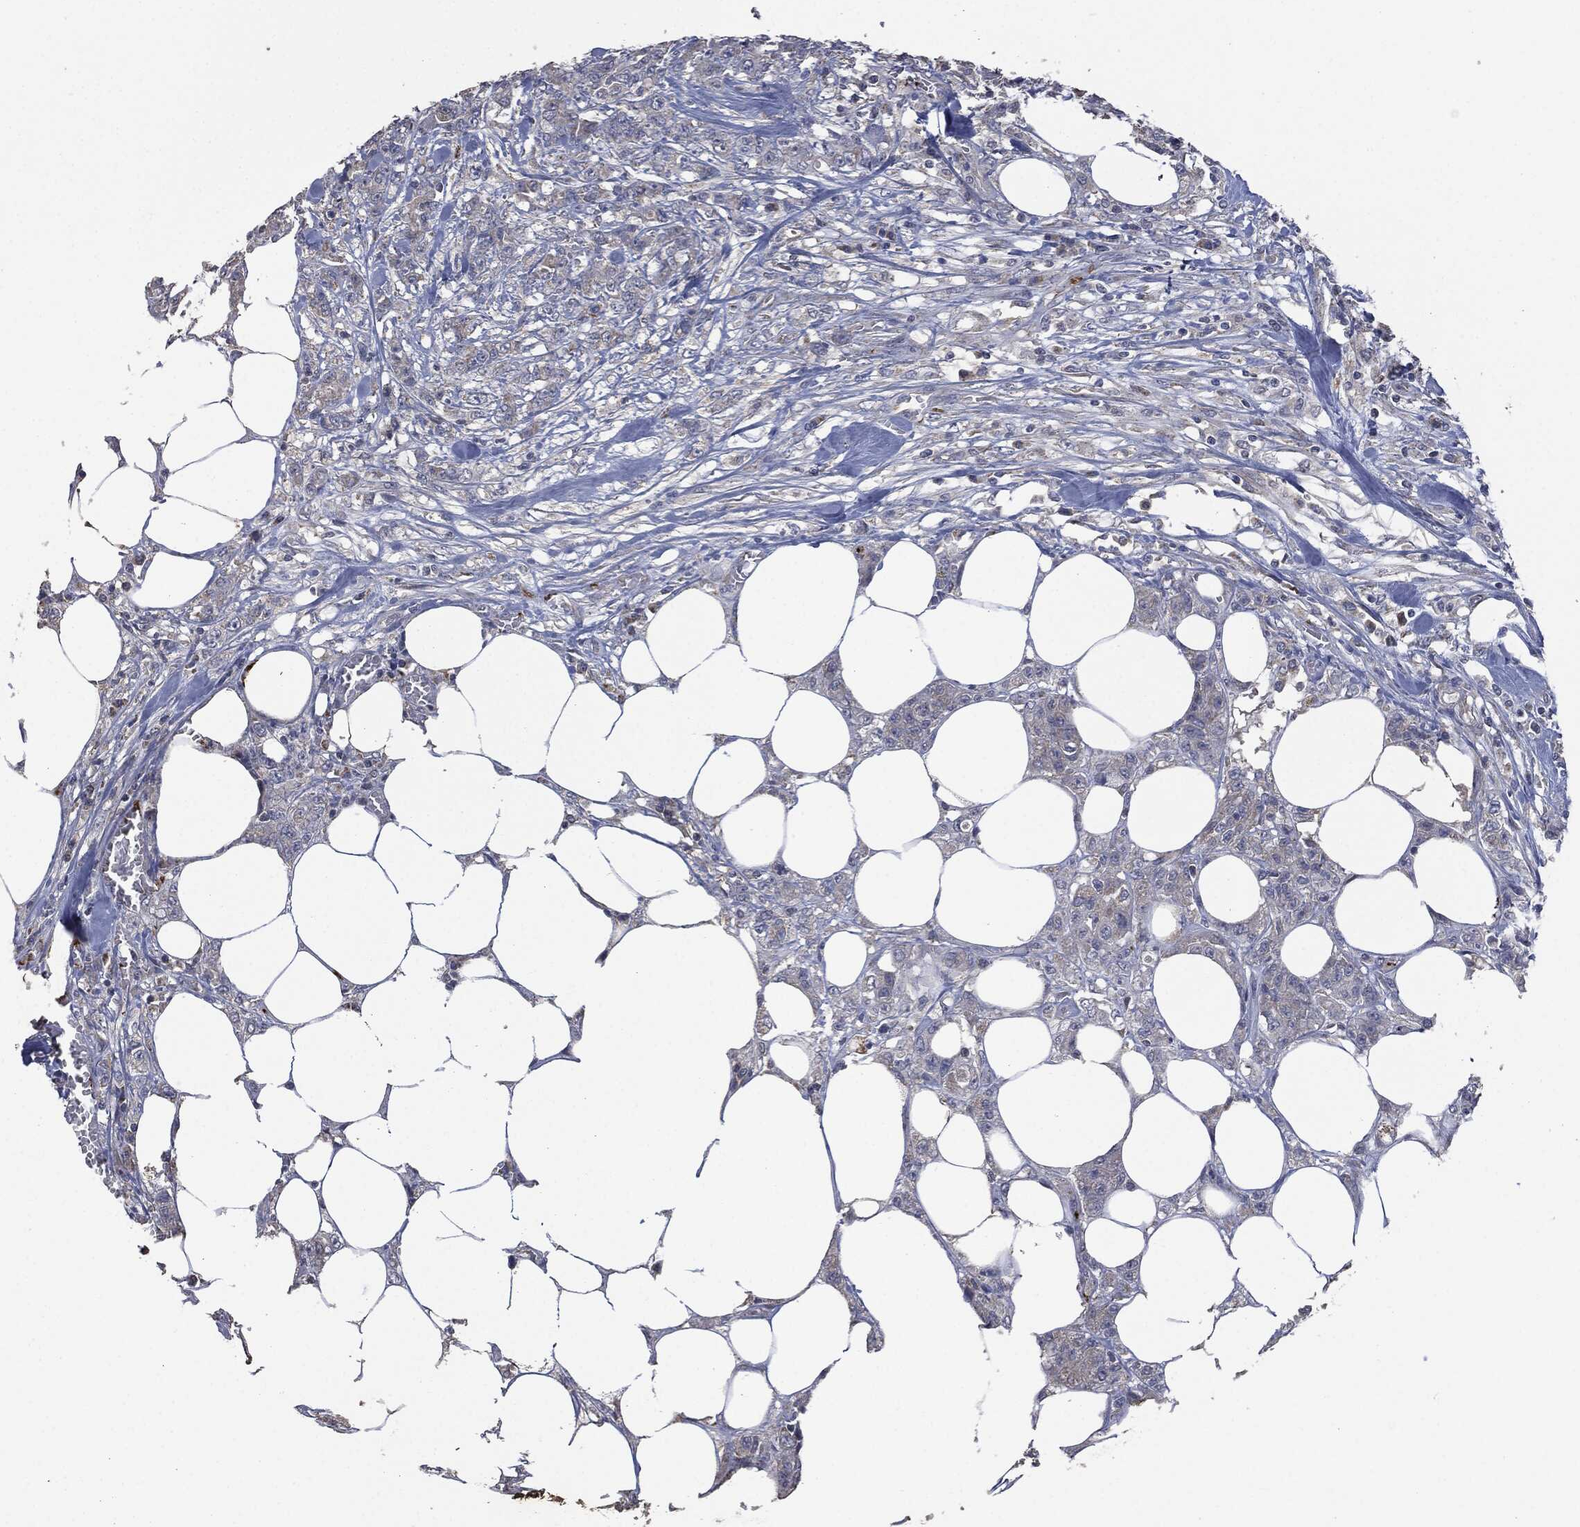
{"staining": {"intensity": "negative", "quantity": "none", "location": "none"}, "tissue": "colorectal cancer", "cell_type": "Tumor cells", "image_type": "cancer", "snomed": [{"axis": "morphology", "description": "Adenocarcinoma, NOS"}, {"axis": "topography", "description": "Colon"}], "caption": "DAB immunohistochemical staining of colorectal cancer (adenocarcinoma) displays no significant positivity in tumor cells.", "gene": "CD33", "patient": {"sex": "female", "age": 48}}